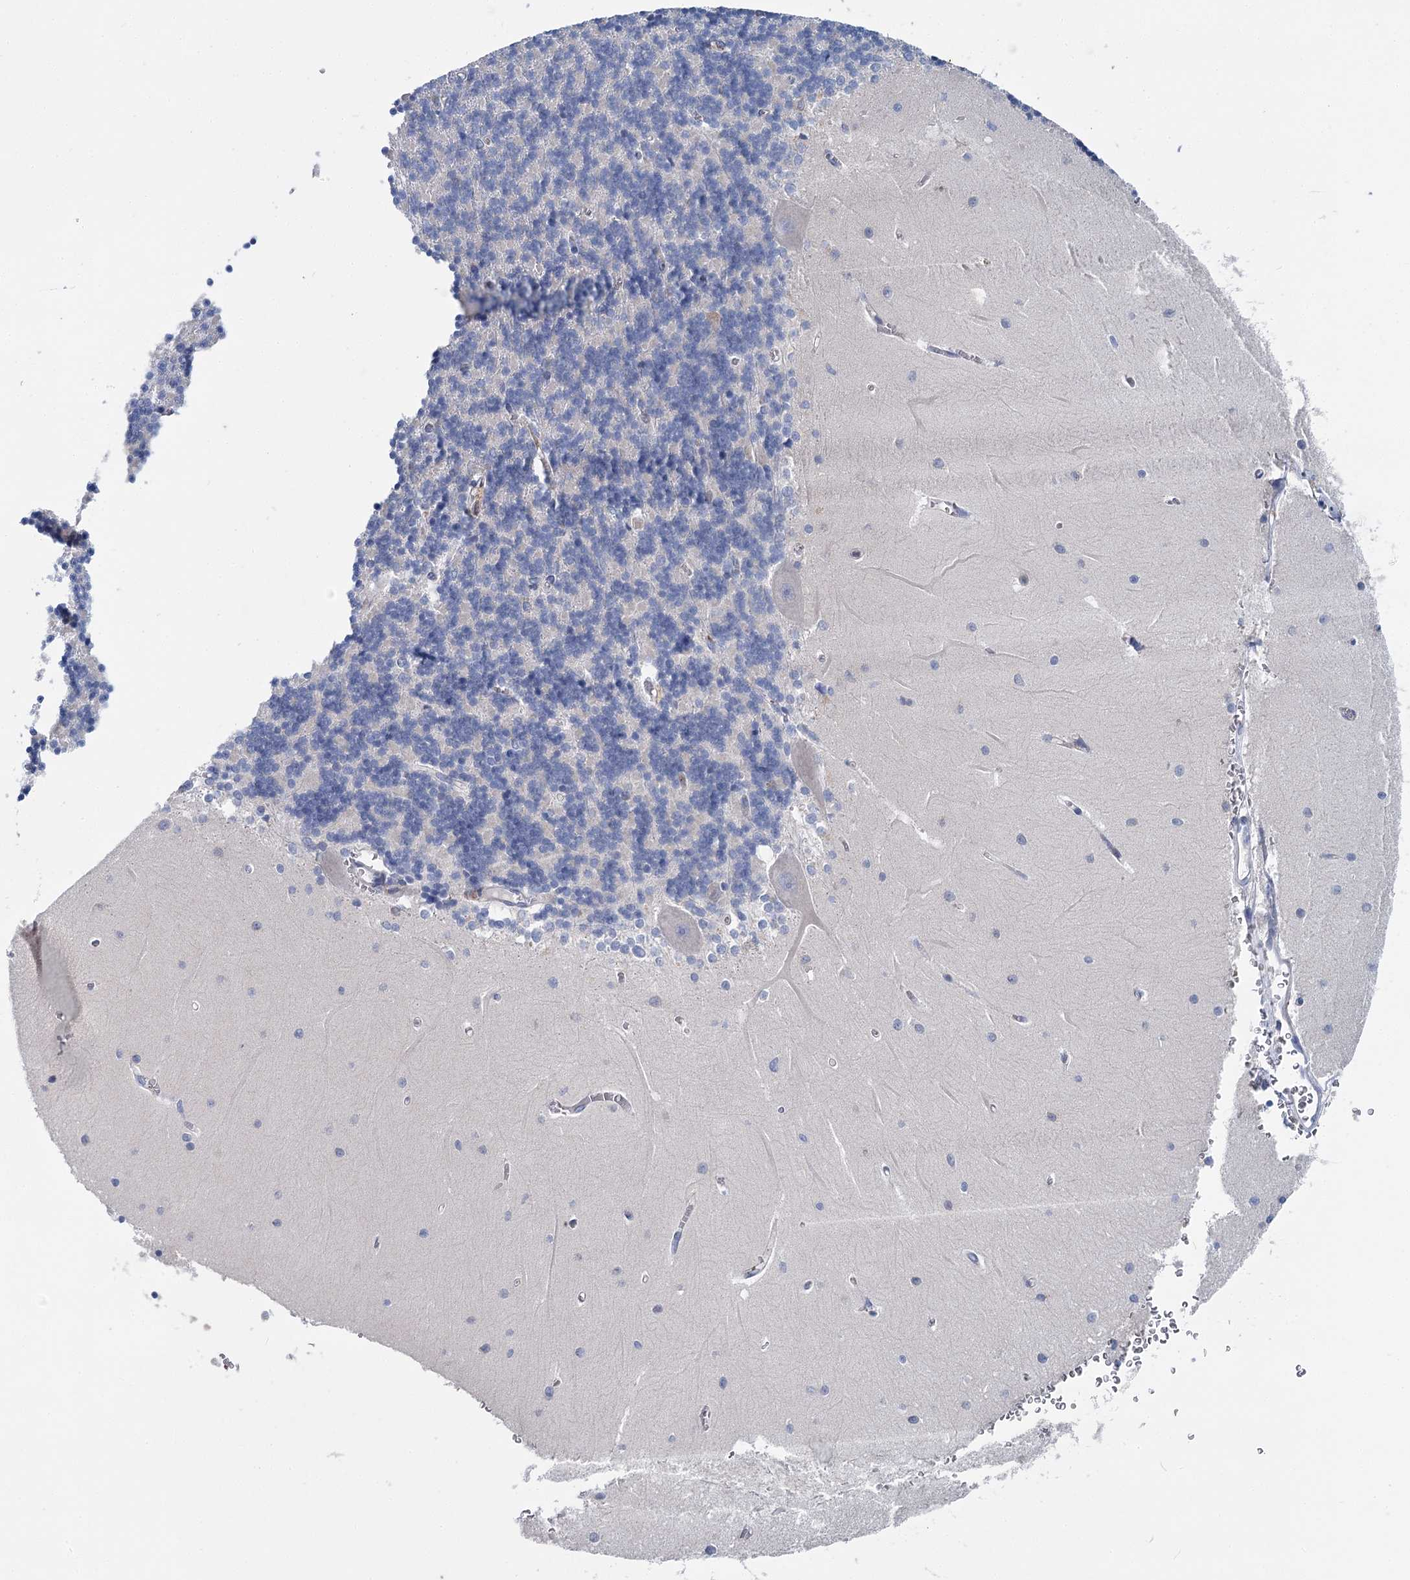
{"staining": {"intensity": "negative", "quantity": "none", "location": "none"}, "tissue": "cerebellum", "cell_type": "Cells in granular layer", "image_type": "normal", "snomed": [{"axis": "morphology", "description": "Normal tissue, NOS"}, {"axis": "topography", "description": "Cerebellum"}], "caption": "Protein analysis of benign cerebellum demonstrates no significant expression in cells in granular layer. (Immunohistochemistry, brightfield microscopy, high magnification).", "gene": "ANKRD16", "patient": {"sex": "male", "age": 37}}